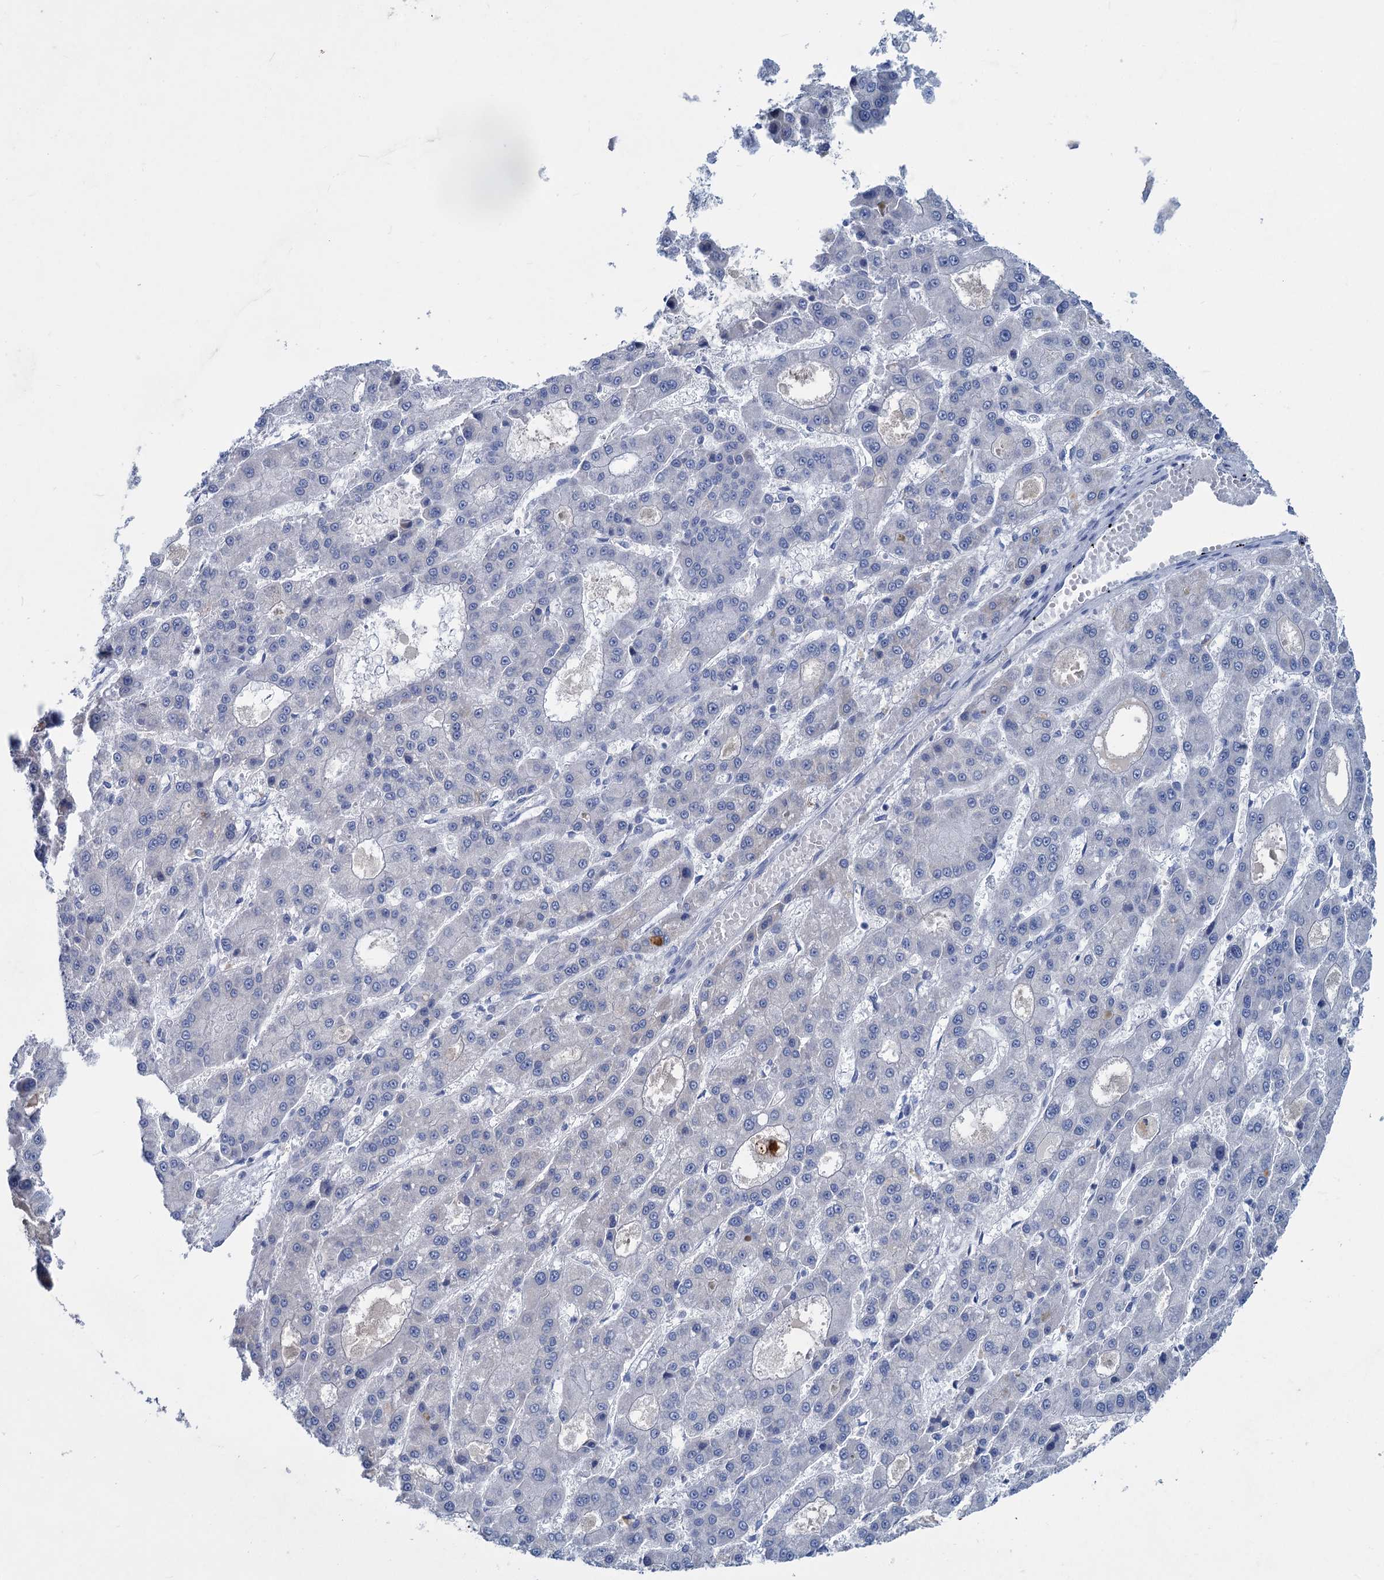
{"staining": {"intensity": "negative", "quantity": "none", "location": "none"}, "tissue": "liver cancer", "cell_type": "Tumor cells", "image_type": "cancer", "snomed": [{"axis": "morphology", "description": "Carcinoma, Hepatocellular, NOS"}, {"axis": "topography", "description": "Liver"}], "caption": "This is a micrograph of IHC staining of liver cancer, which shows no positivity in tumor cells. (Immunohistochemistry, brightfield microscopy, high magnification).", "gene": "CHDH", "patient": {"sex": "male", "age": 70}}